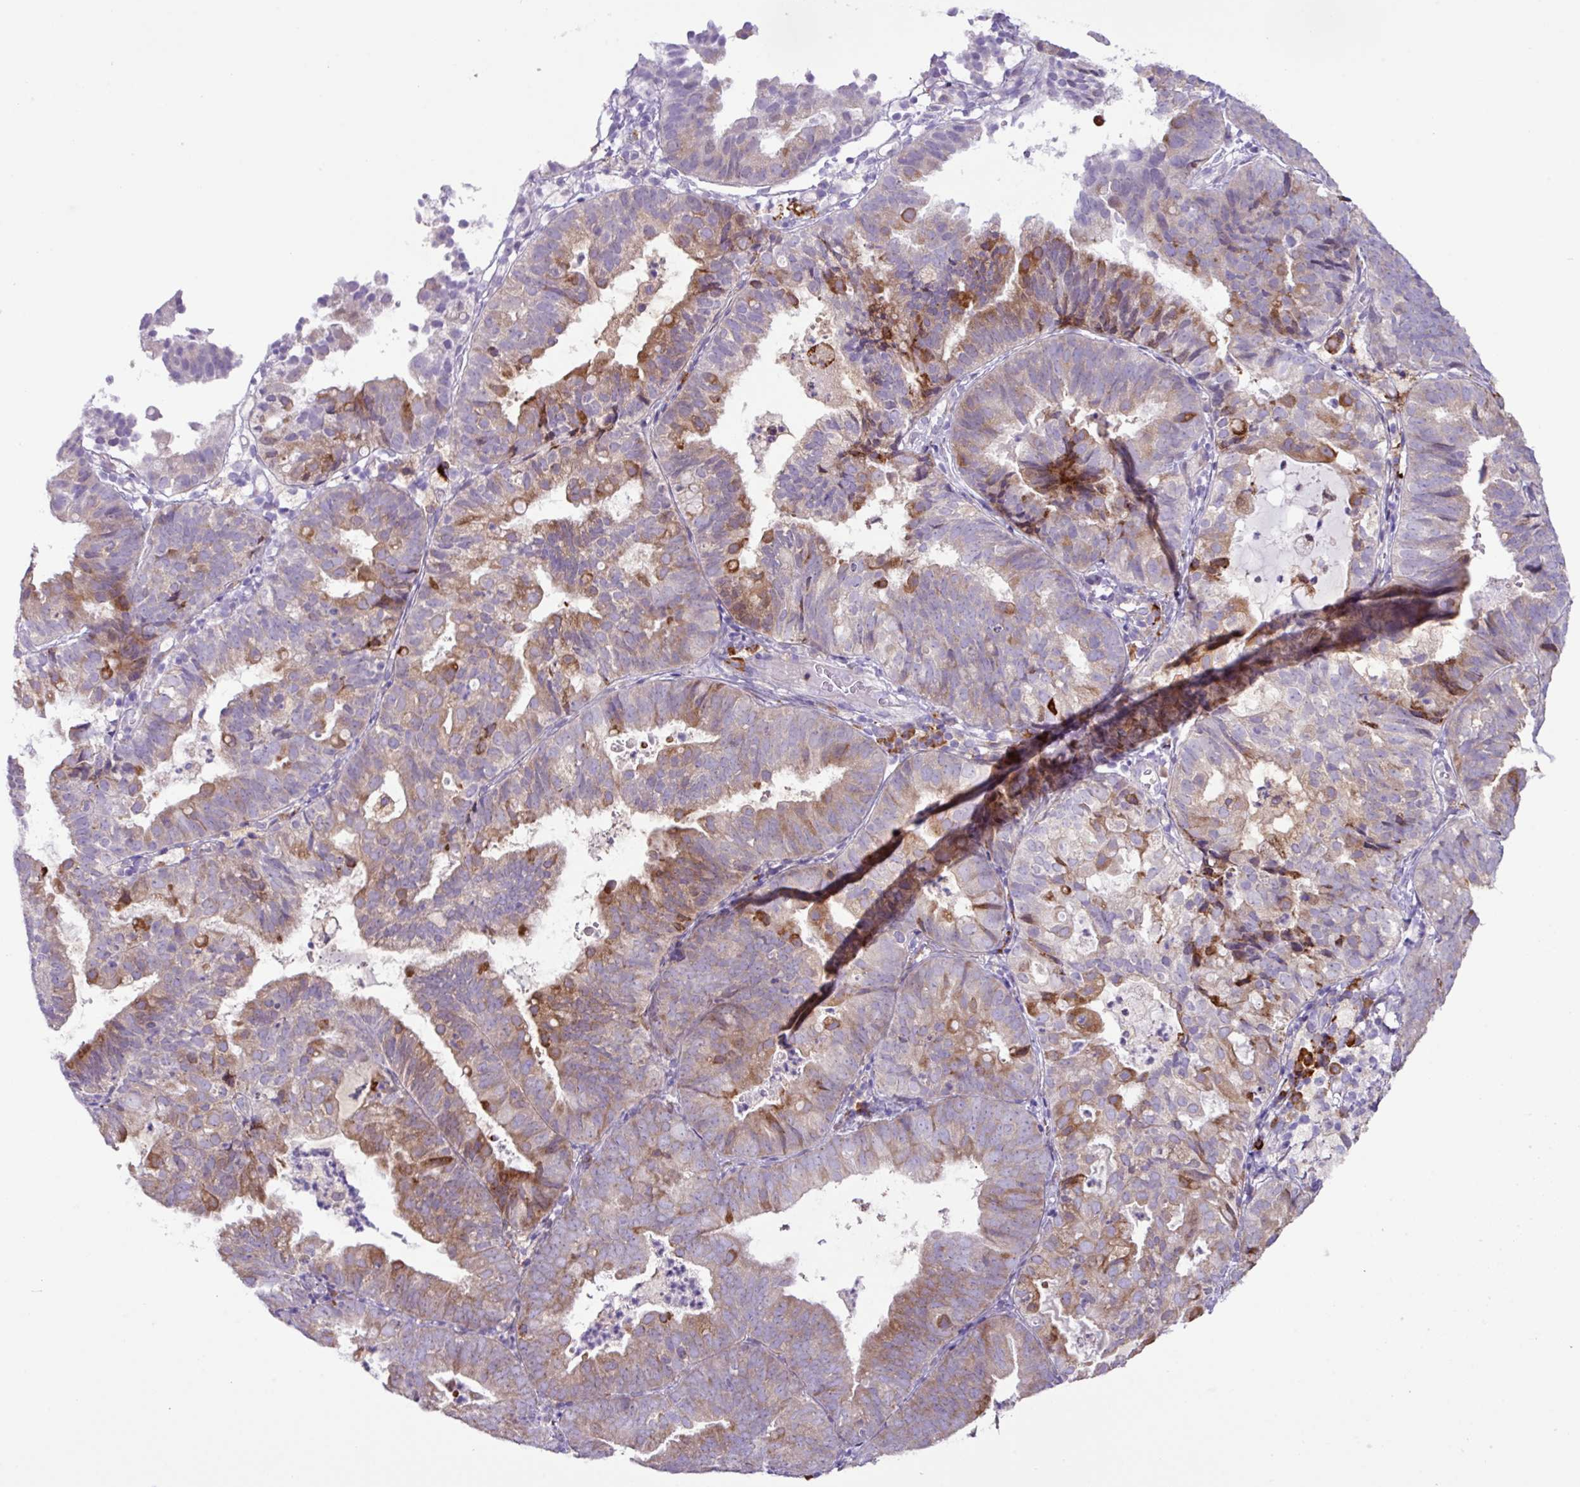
{"staining": {"intensity": "moderate", "quantity": "25%-75%", "location": "cytoplasmic/membranous"}, "tissue": "endometrial cancer", "cell_type": "Tumor cells", "image_type": "cancer", "snomed": [{"axis": "morphology", "description": "Adenocarcinoma, NOS"}, {"axis": "topography", "description": "Endometrium"}], "caption": "The photomicrograph exhibits a brown stain indicating the presence of a protein in the cytoplasmic/membranous of tumor cells in endometrial adenocarcinoma.", "gene": "RGS21", "patient": {"sex": "female", "age": 80}}